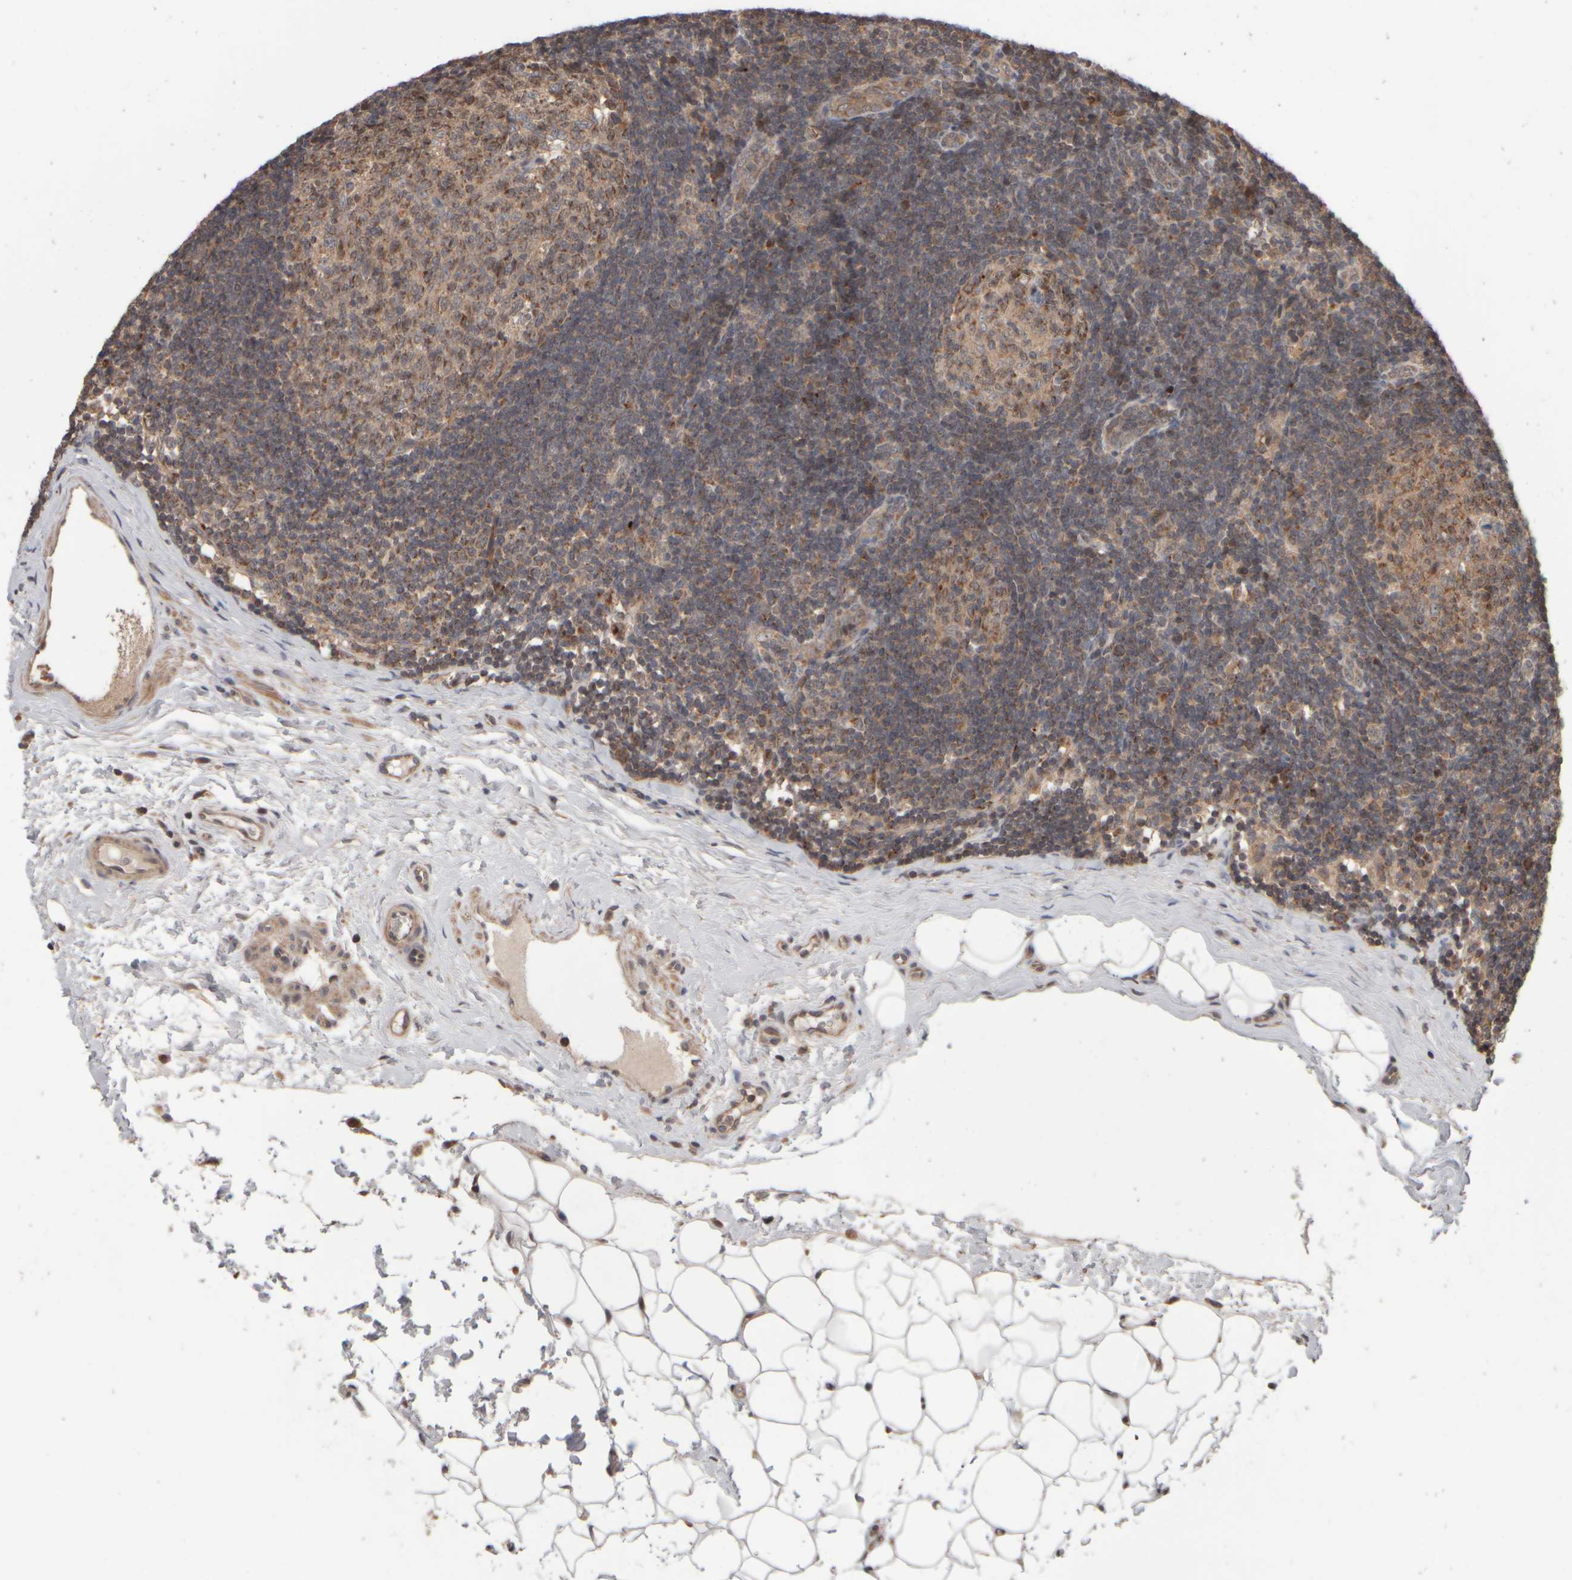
{"staining": {"intensity": "moderate", "quantity": "25%-75%", "location": "cytoplasmic/membranous,nuclear"}, "tissue": "lymph node", "cell_type": "Germinal center cells", "image_type": "normal", "snomed": [{"axis": "morphology", "description": "Normal tissue, NOS"}, {"axis": "topography", "description": "Lymph node"}], "caption": "DAB immunohistochemical staining of benign lymph node exhibits moderate cytoplasmic/membranous,nuclear protein staining in approximately 25%-75% of germinal center cells. The staining was performed using DAB, with brown indicating positive protein expression. Nuclei are stained blue with hematoxylin.", "gene": "ABHD11", "patient": {"sex": "female", "age": 22}}